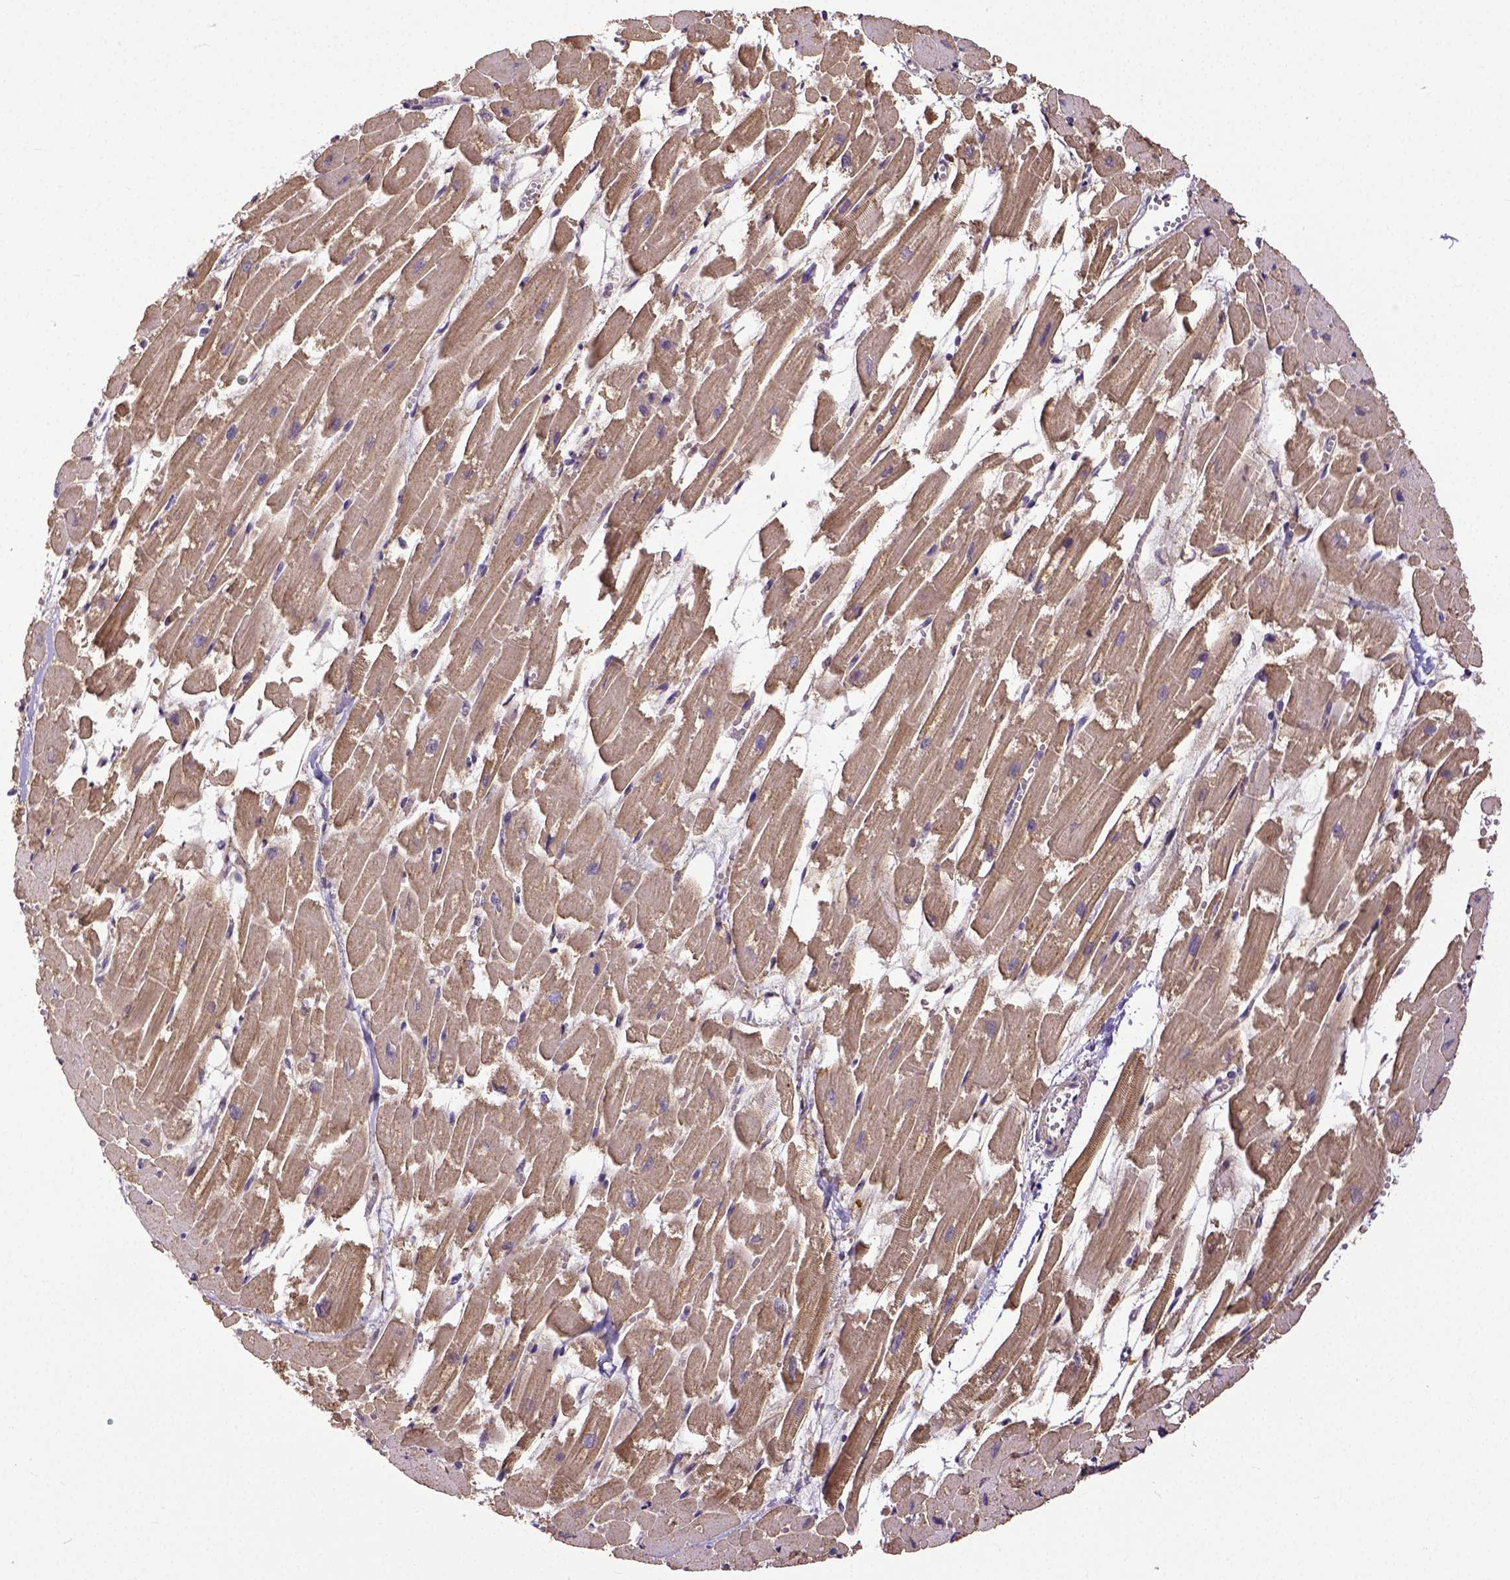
{"staining": {"intensity": "moderate", "quantity": ">75%", "location": "cytoplasmic/membranous"}, "tissue": "heart muscle", "cell_type": "Cardiomyocytes", "image_type": "normal", "snomed": [{"axis": "morphology", "description": "Normal tissue, NOS"}, {"axis": "topography", "description": "Heart"}], "caption": "Heart muscle stained with immunohistochemistry demonstrates moderate cytoplasmic/membranous staining in about >75% of cardiomyocytes.", "gene": "DICER1", "patient": {"sex": "female", "age": 52}}